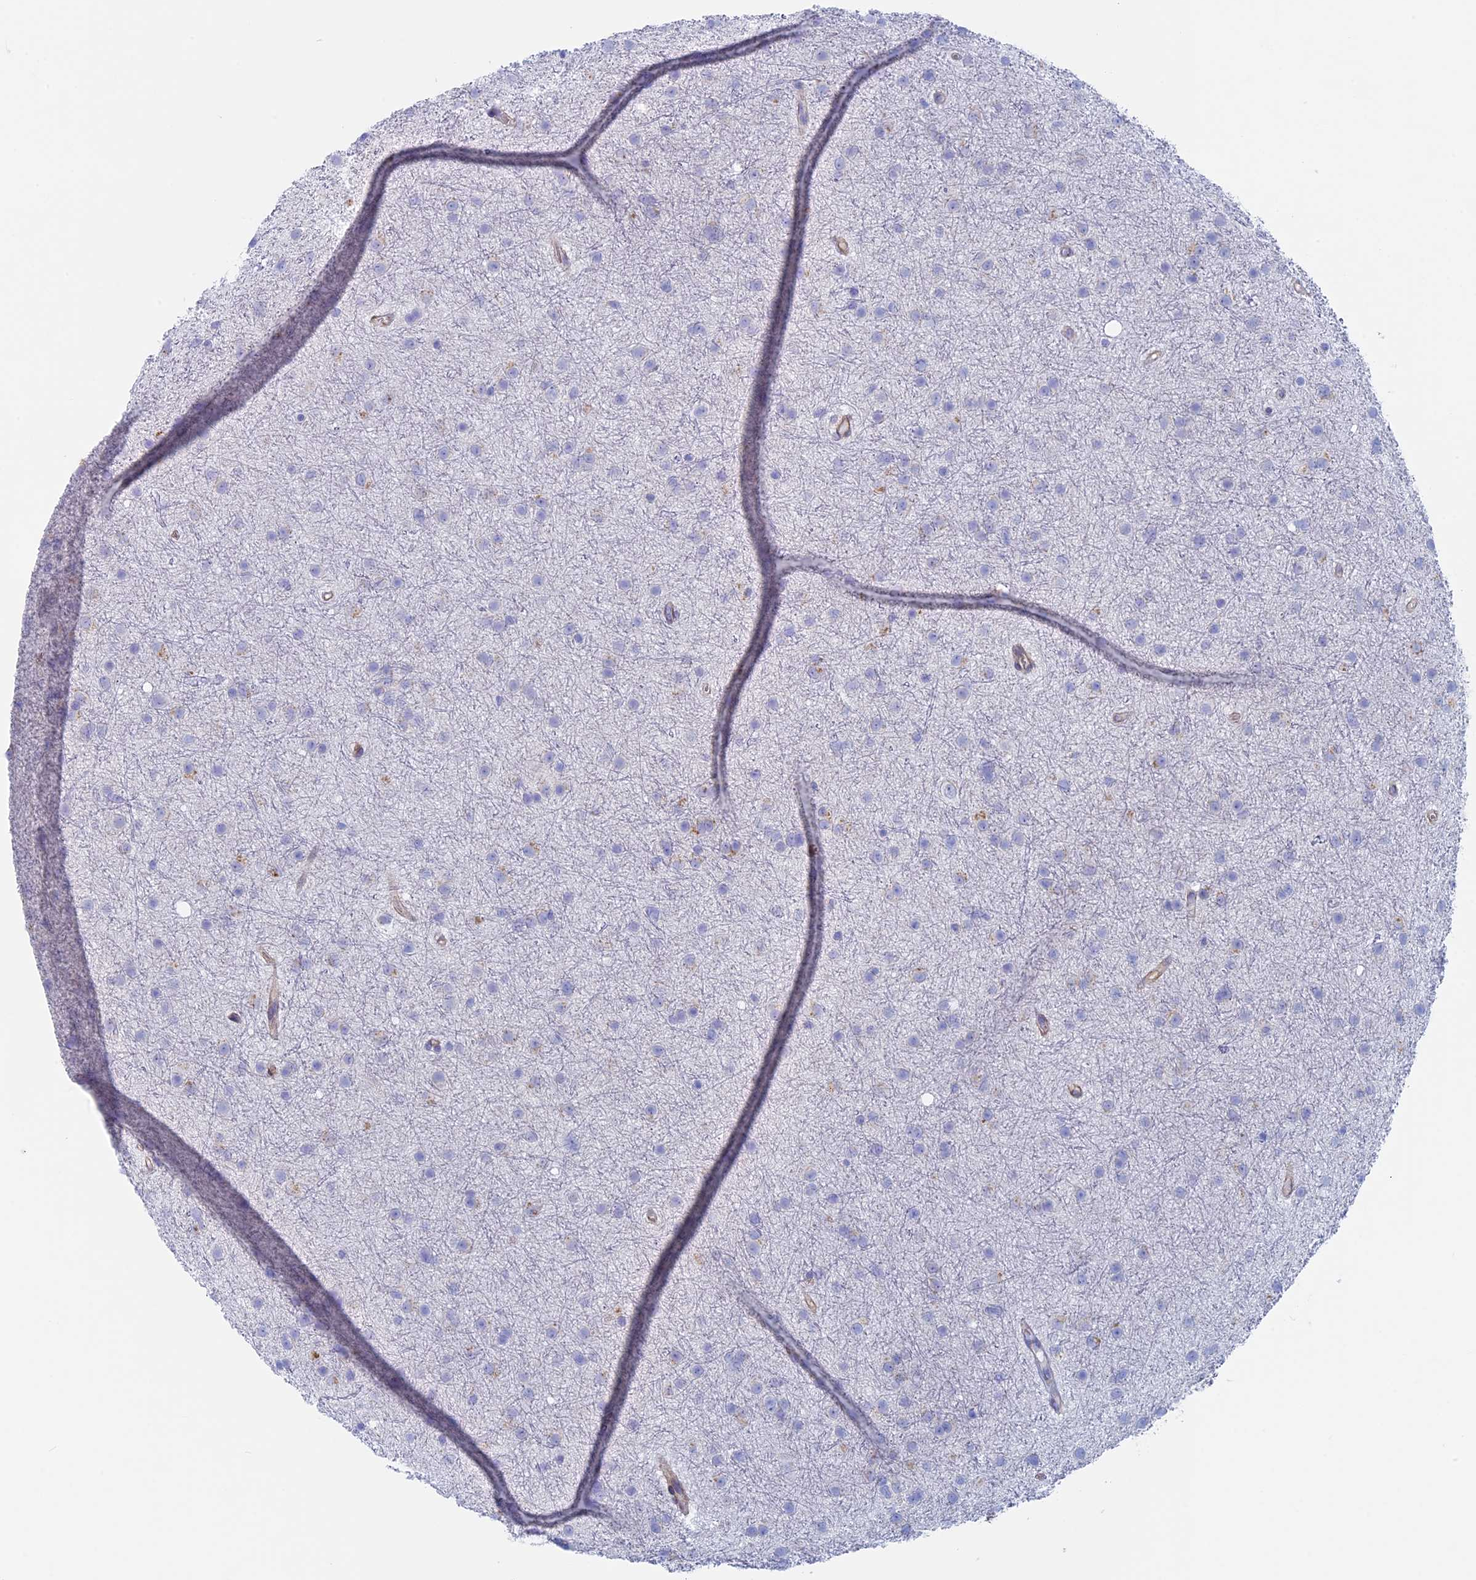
{"staining": {"intensity": "negative", "quantity": "none", "location": "none"}, "tissue": "glioma", "cell_type": "Tumor cells", "image_type": "cancer", "snomed": [{"axis": "morphology", "description": "Glioma, malignant, Low grade"}, {"axis": "topography", "description": "Cerebral cortex"}], "caption": "Tumor cells are negative for brown protein staining in malignant low-grade glioma.", "gene": "MAGEB6", "patient": {"sex": "female", "age": 39}}